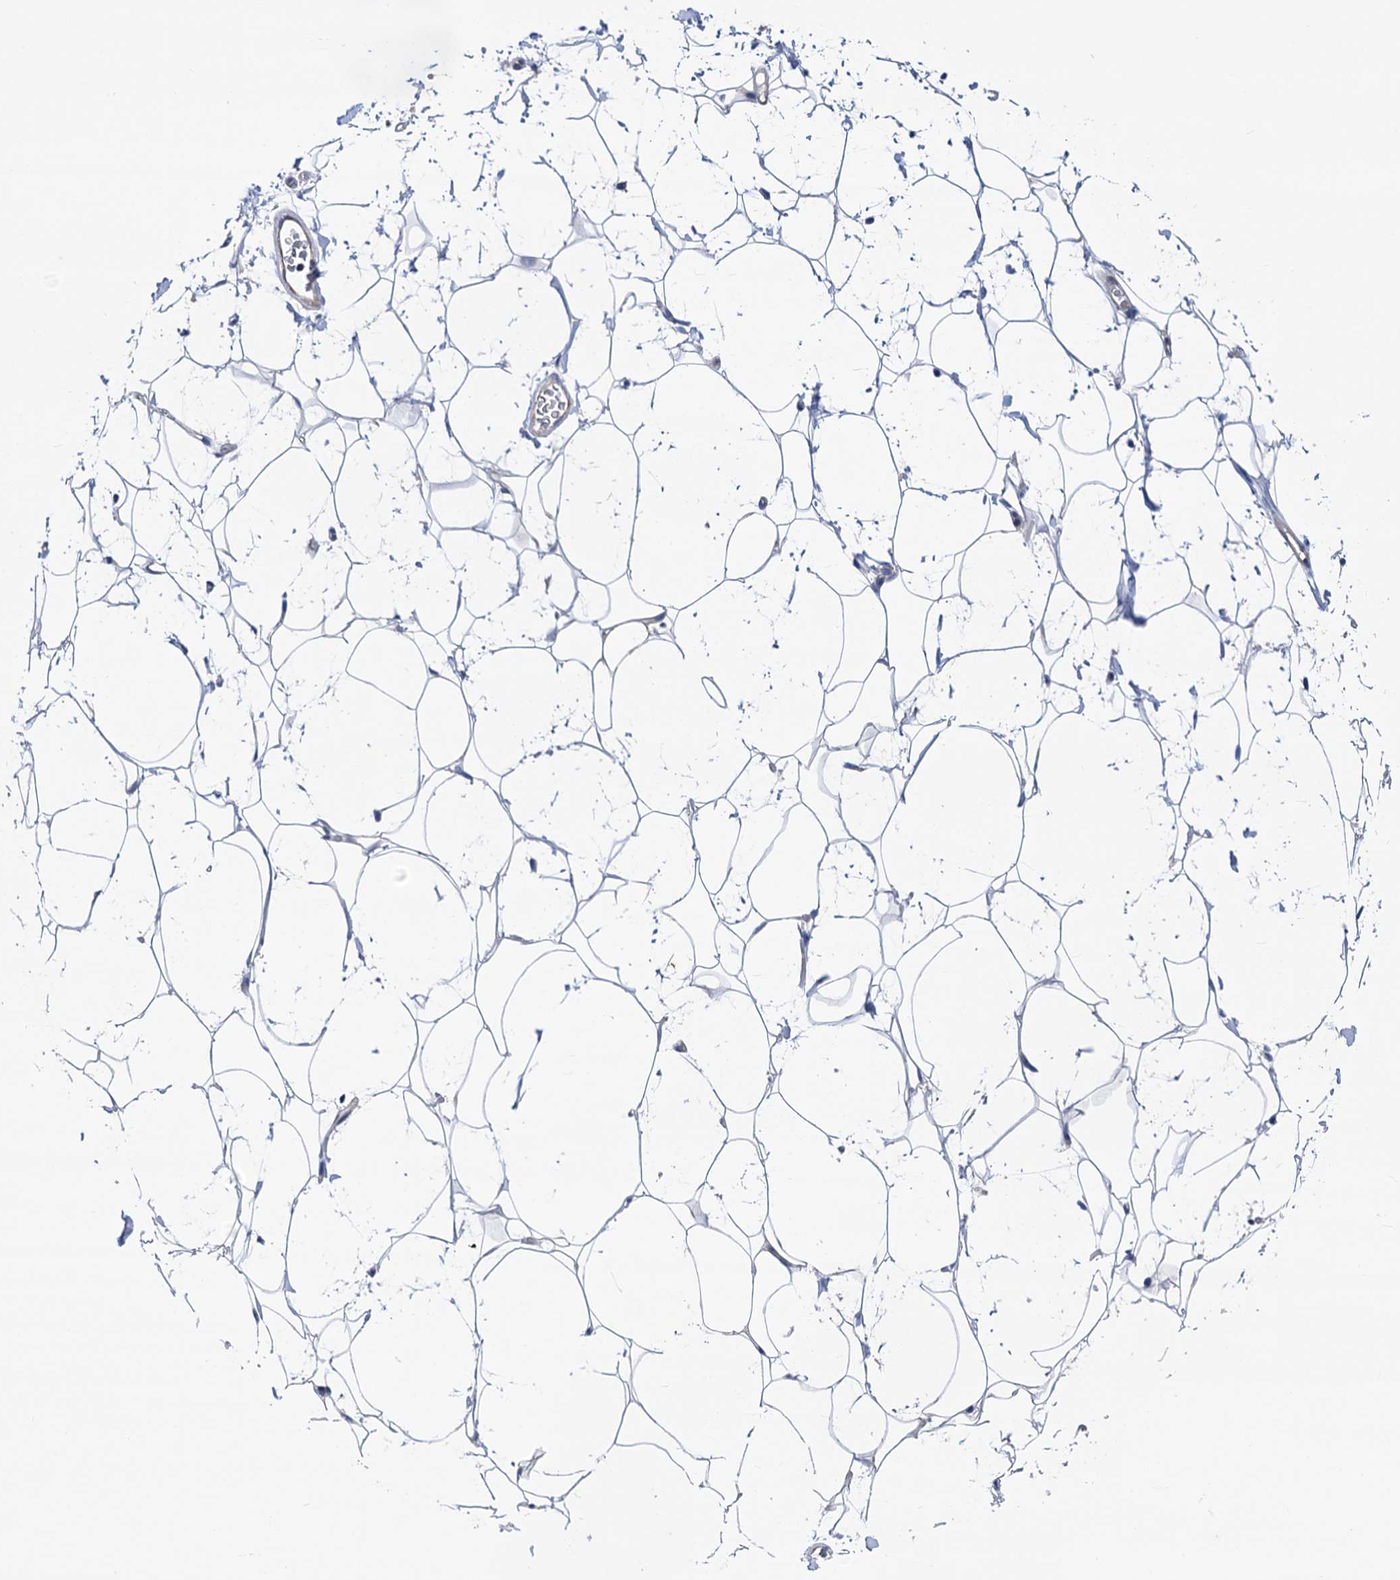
{"staining": {"intensity": "negative", "quantity": "none", "location": "none"}, "tissue": "adipose tissue", "cell_type": "Adipocytes", "image_type": "normal", "snomed": [{"axis": "morphology", "description": "Normal tissue, NOS"}, {"axis": "topography", "description": "Breast"}], "caption": "Immunohistochemistry (IHC) micrograph of unremarkable adipose tissue stained for a protein (brown), which exhibits no positivity in adipocytes.", "gene": "ZNRD2", "patient": {"sex": "female", "age": 26}}